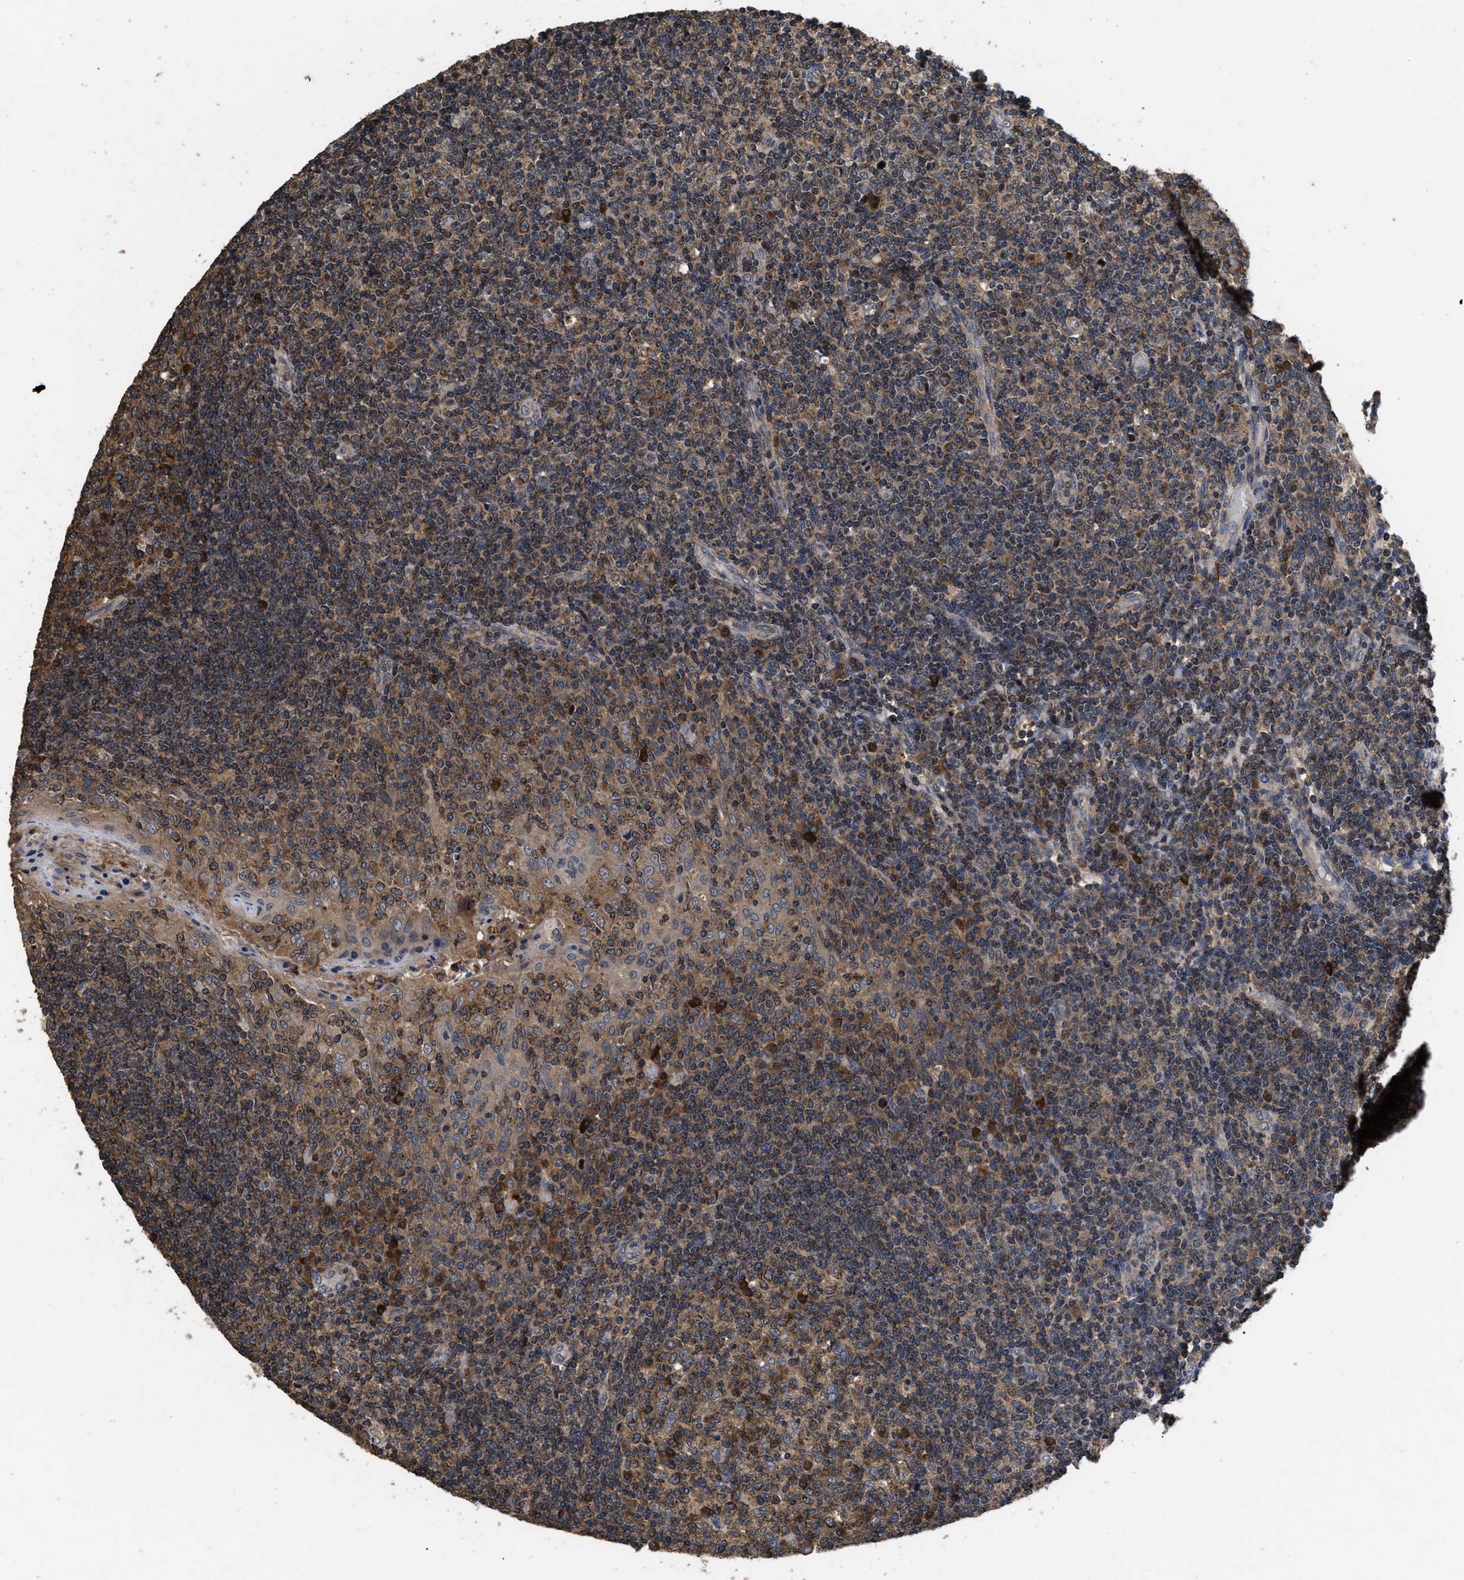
{"staining": {"intensity": "moderate", "quantity": ">75%", "location": "cytoplasmic/membranous"}, "tissue": "tonsil", "cell_type": "Germinal center cells", "image_type": "normal", "snomed": [{"axis": "morphology", "description": "Normal tissue, NOS"}, {"axis": "topography", "description": "Tonsil"}], "caption": "Approximately >75% of germinal center cells in unremarkable human tonsil reveal moderate cytoplasmic/membranous protein expression as visualized by brown immunohistochemical staining.", "gene": "LRRC3", "patient": {"sex": "female", "age": 19}}